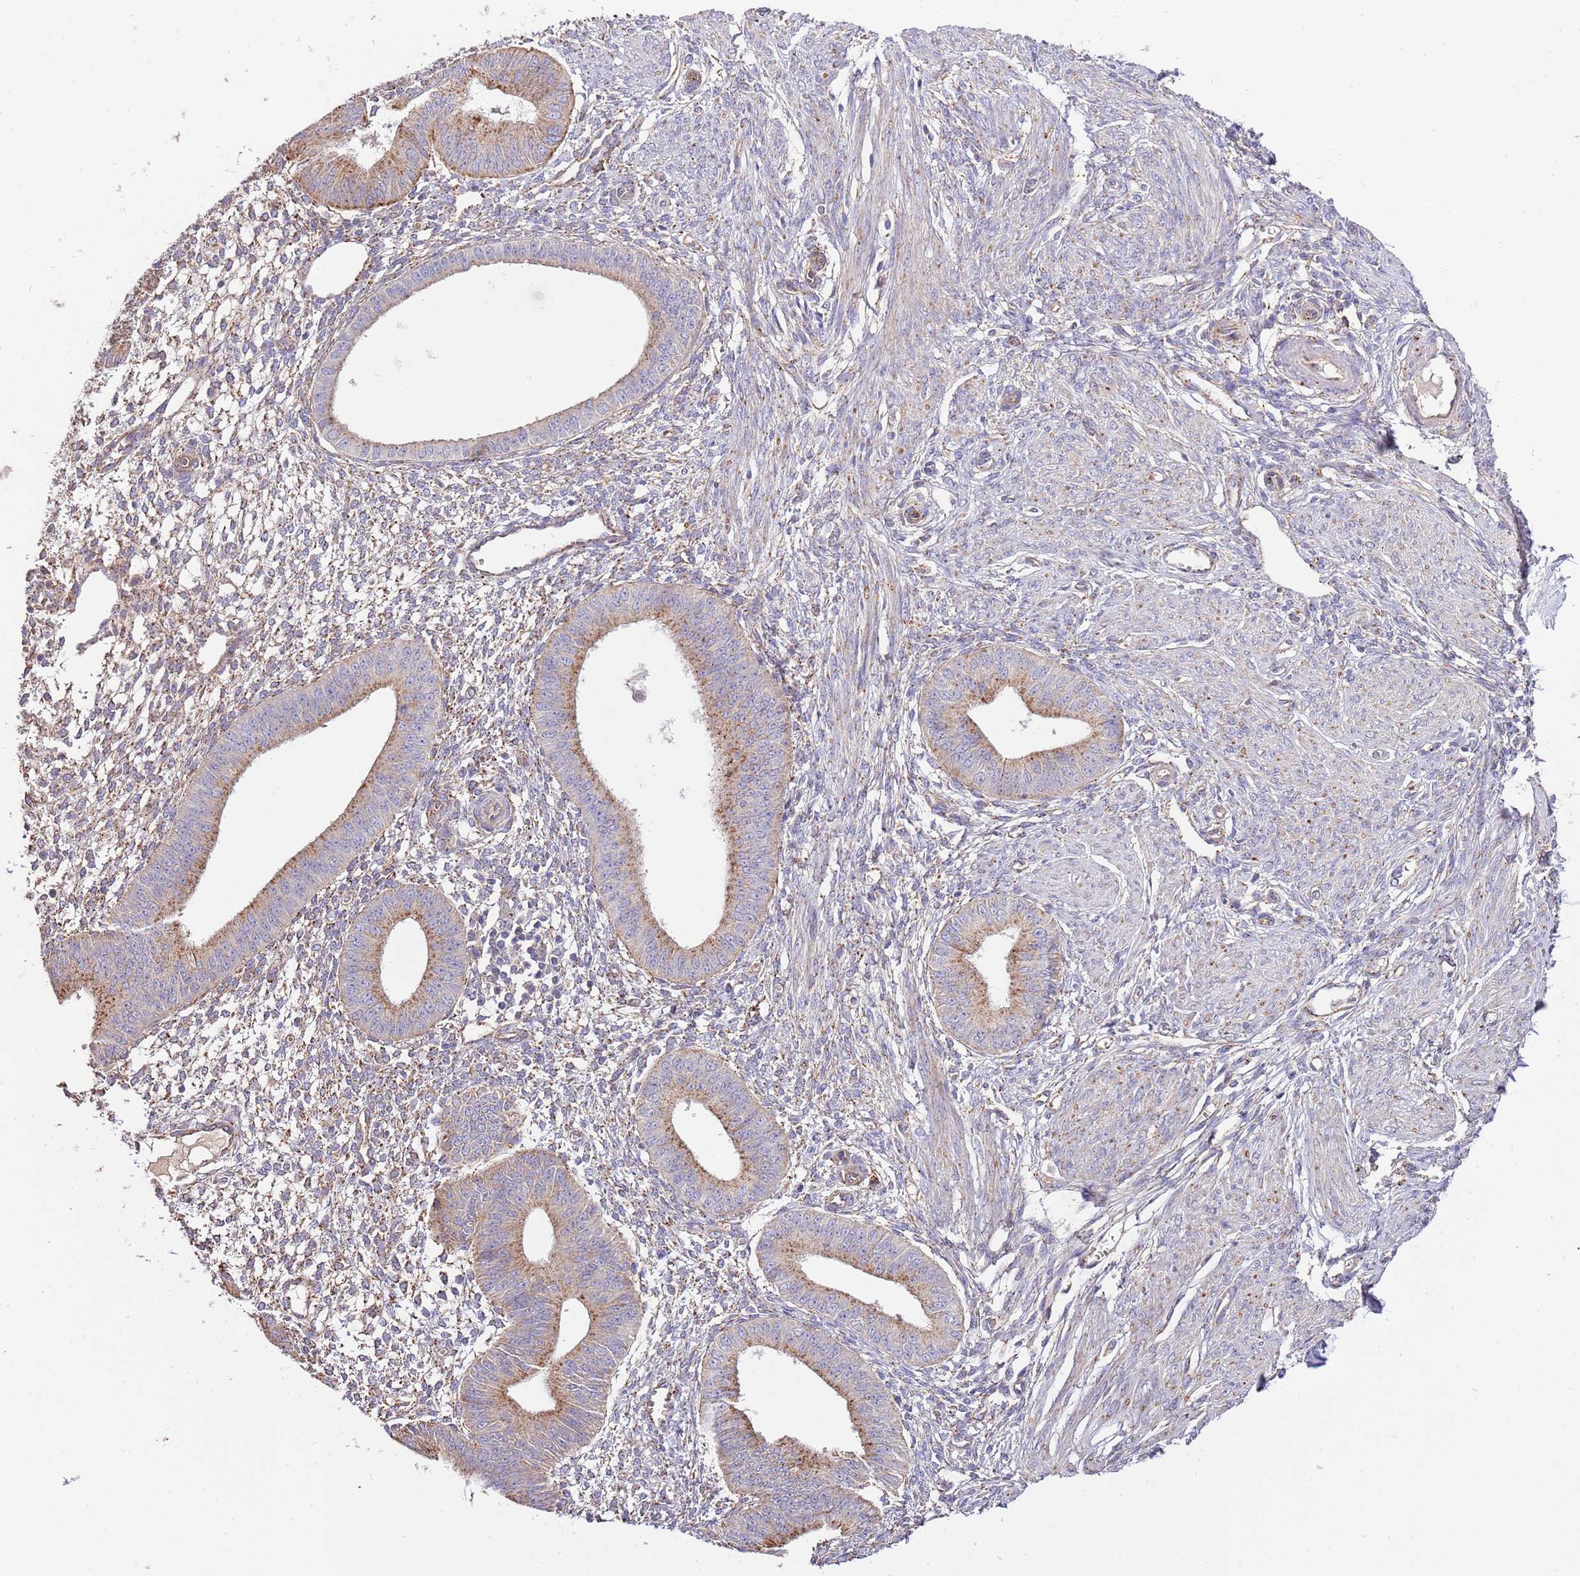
{"staining": {"intensity": "weak", "quantity": "25%-75%", "location": "cytoplasmic/membranous"}, "tissue": "endometrium", "cell_type": "Cells in endometrial stroma", "image_type": "normal", "snomed": [{"axis": "morphology", "description": "Normal tissue, NOS"}, {"axis": "topography", "description": "Endometrium"}], "caption": "Immunohistochemical staining of benign human endometrium reveals 25%-75% levels of weak cytoplasmic/membranous protein expression in approximately 25%-75% of cells in endometrial stroma. (brown staining indicates protein expression, while blue staining denotes nuclei).", "gene": "DOCK6", "patient": {"sex": "female", "age": 49}}